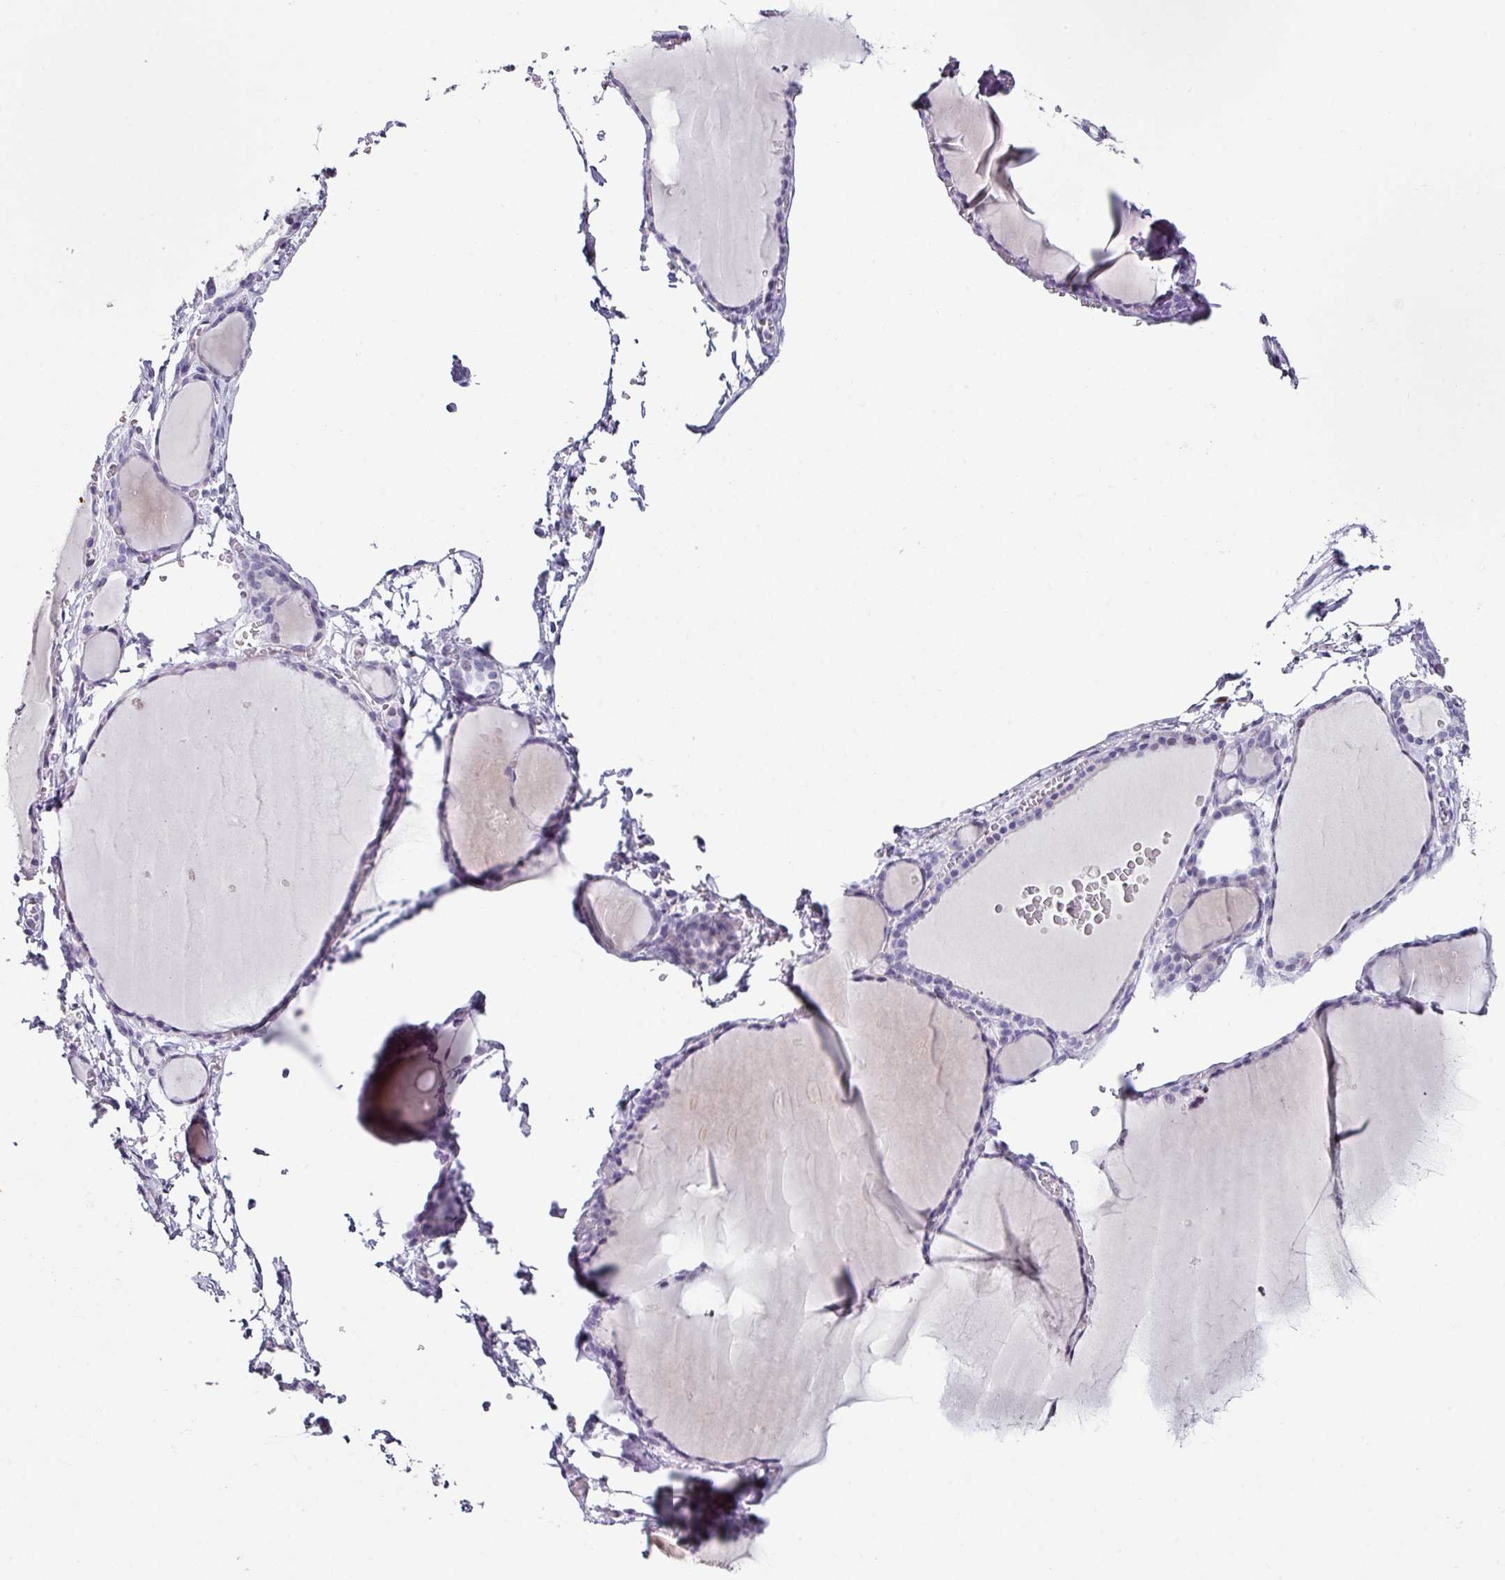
{"staining": {"intensity": "negative", "quantity": "none", "location": "none"}, "tissue": "thyroid gland", "cell_type": "Glandular cells", "image_type": "normal", "snomed": [{"axis": "morphology", "description": "Normal tissue, NOS"}, {"axis": "topography", "description": "Thyroid gland"}], "caption": "A micrograph of thyroid gland stained for a protein reveals no brown staining in glandular cells. (Stains: DAB immunohistochemistry with hematoxylin counter stain, Microscopy: brightfield microscopy at high magnification).", "gene": "TRA2A", "patient": {"sex": "female", "age": 49}}